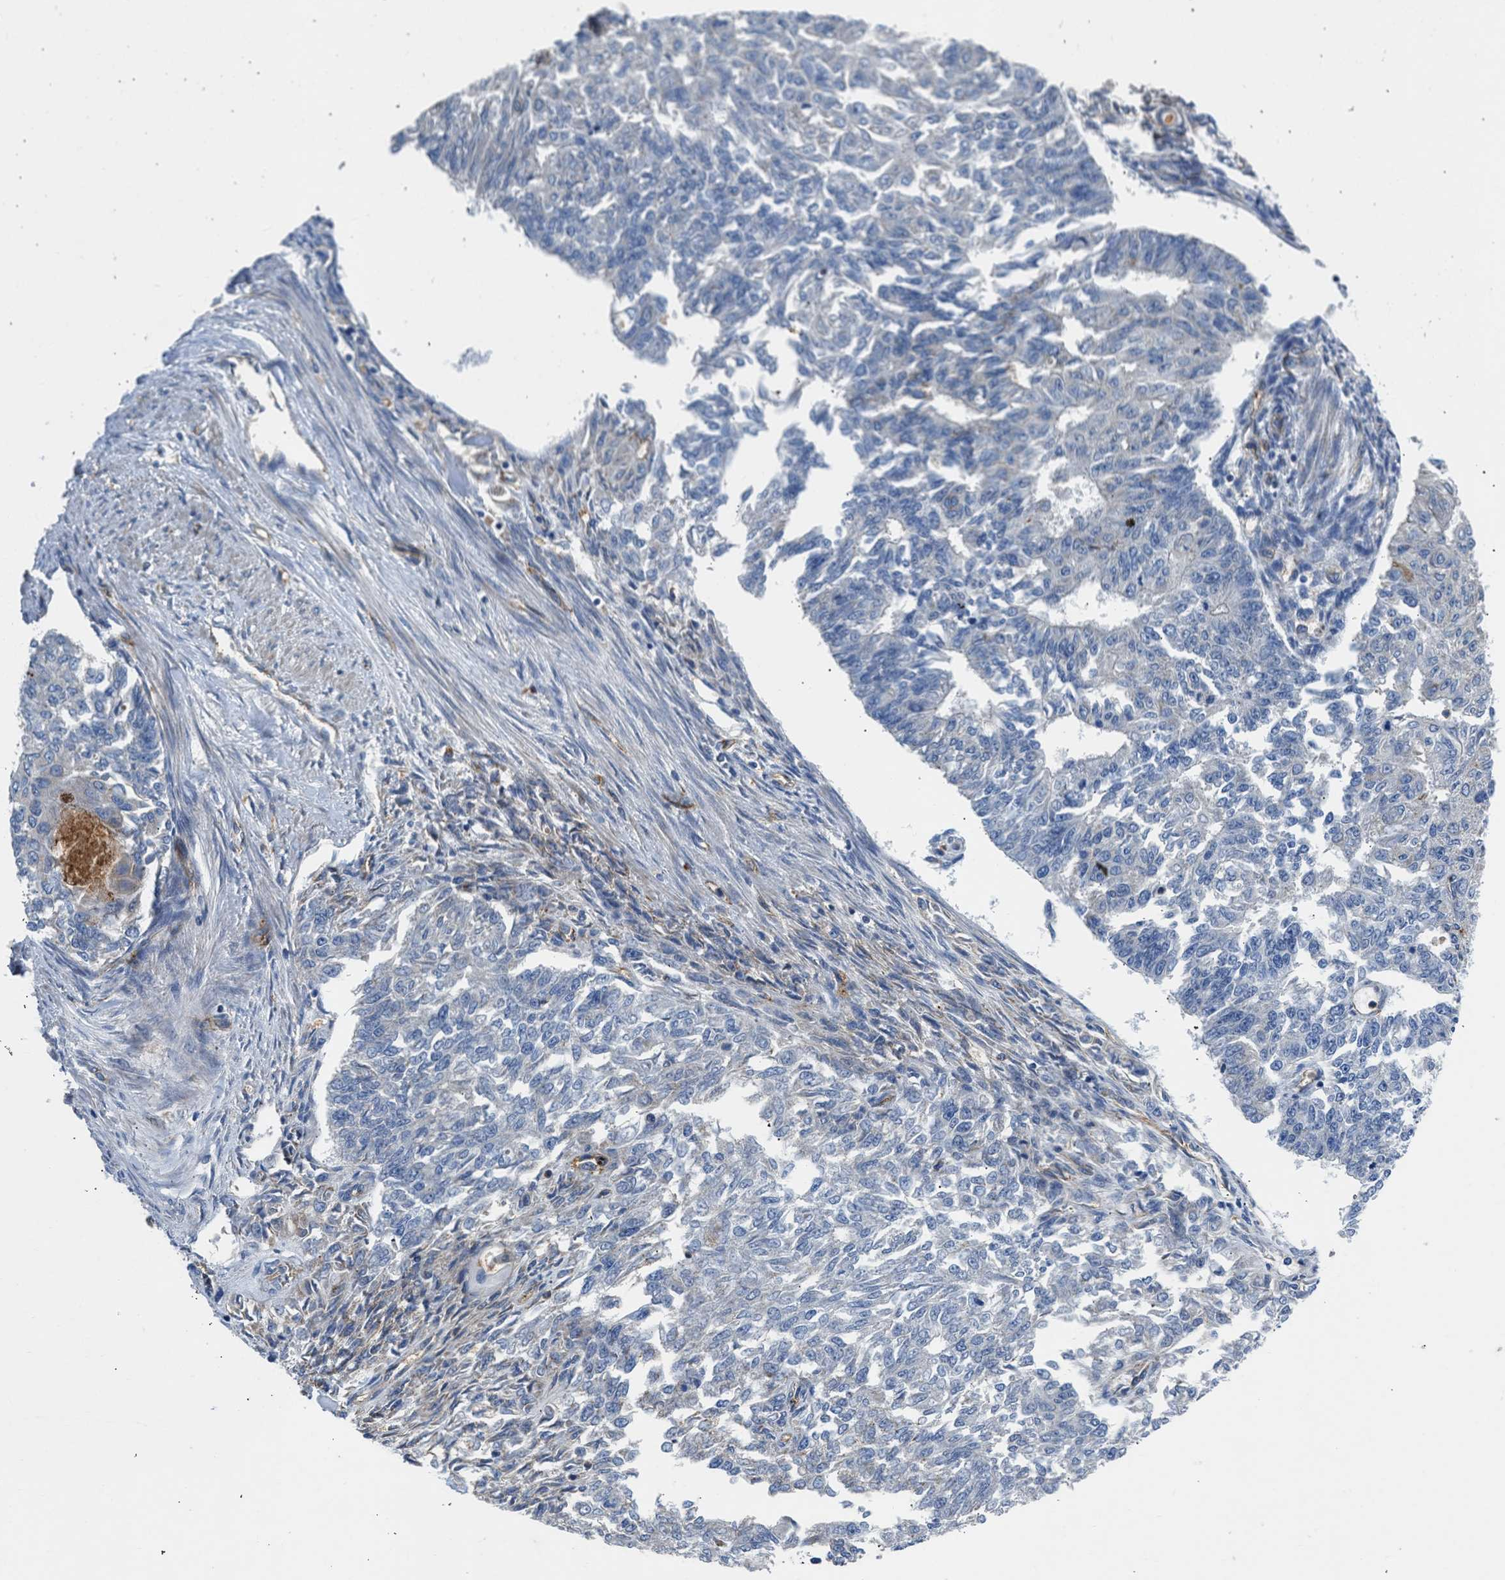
{"staining": {"intensity": "negative", "quantity": "none", "location": "none"}, "tissue": "endometrial cancer", "cell_type": "Tumor cells", "image_type": "cancer", "snomed": [{"axis": "morphology", "description": "Adenocarcinoma, NOS"}, {"axis": "topography", "description": "Endometrium"}], "caption": "Immunohistochemical staining of adenocarcinoma (endometrial) exhibits no significant positivity in tumor cells.", "gene": "ULK4", "patient": {"sex": "female", "age": 32}}